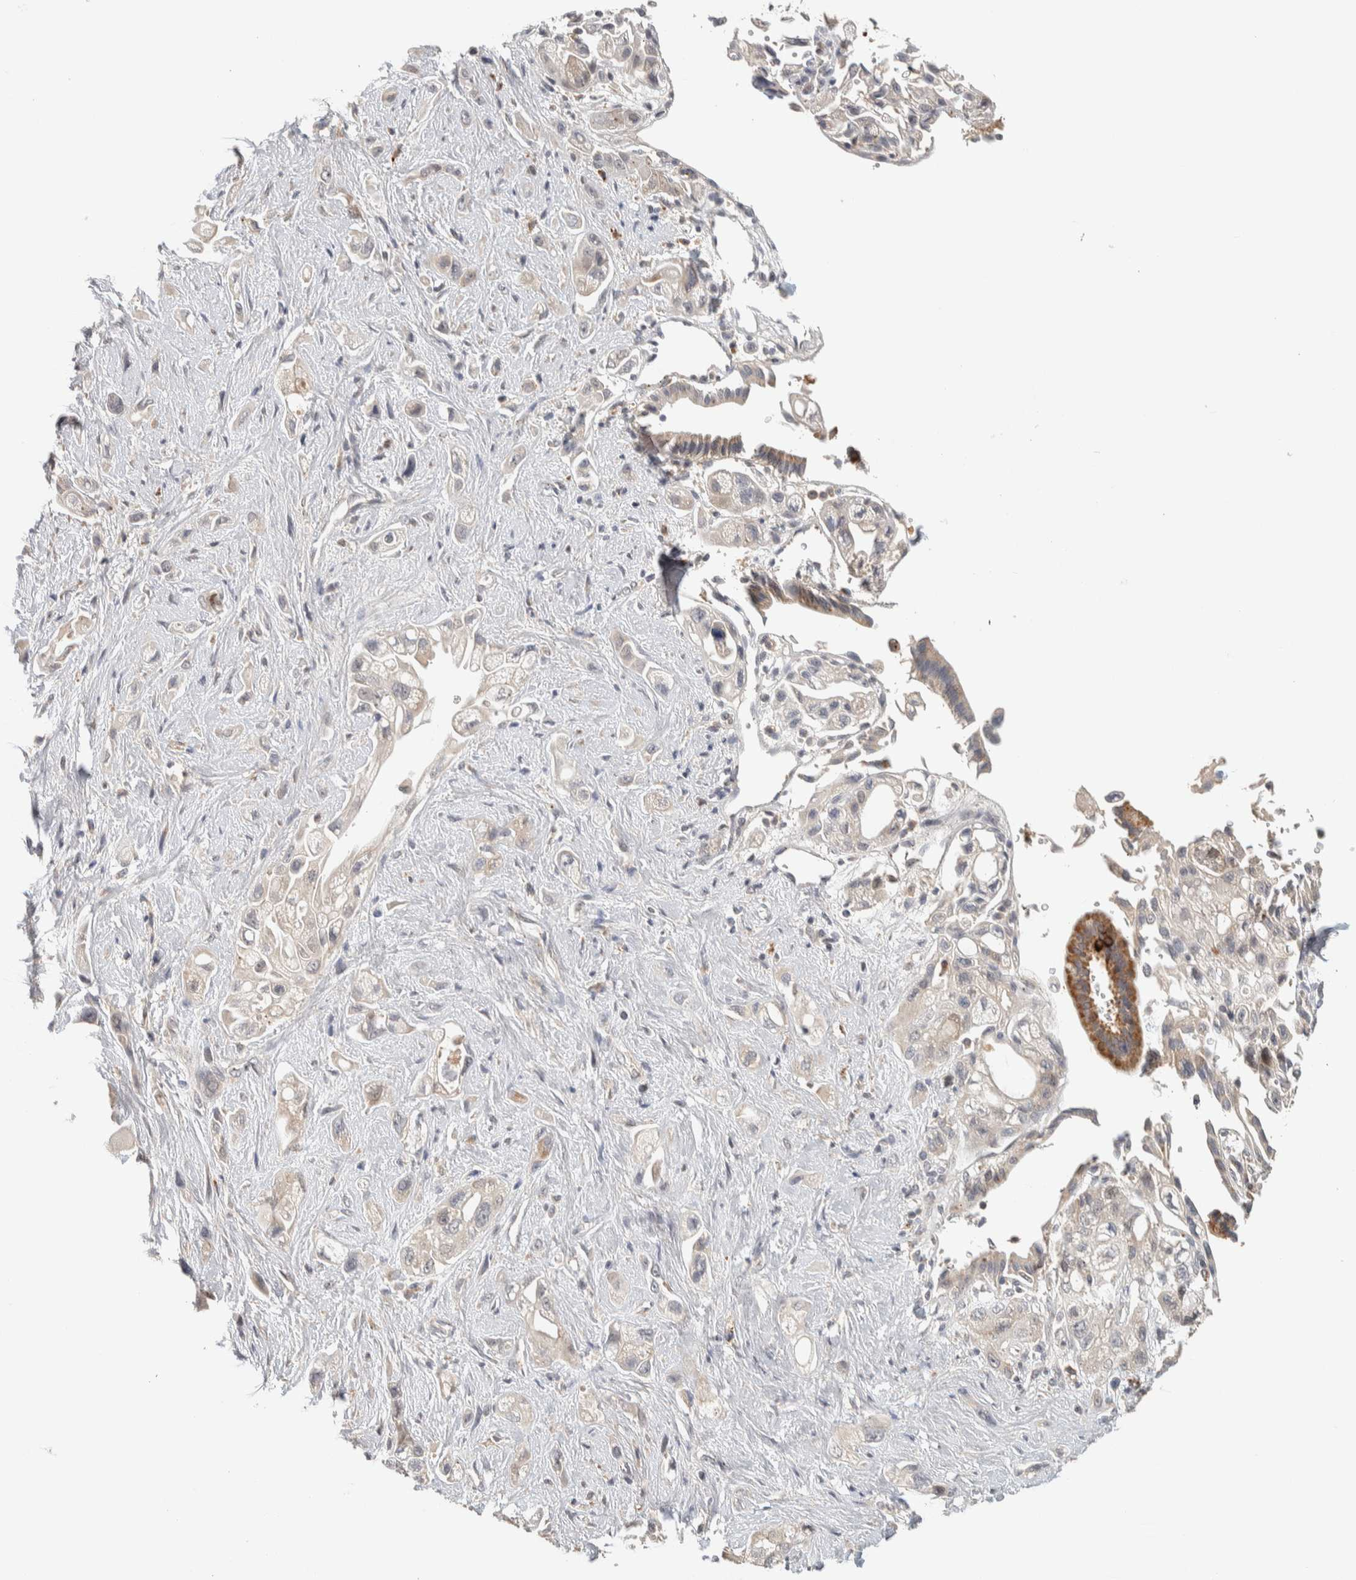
{"staining": {"intensity": "negative", "quantity": "none", "location": "none"}, "tissue": "pancreatic cancer", "cell_type": "Tumor cells", "image_type": "cancer", "snomed": [{"axis": "morphology", "description": "Adenocarcinoma, NOS"}, {"axis": "topography", "description": "Pancreas"}], "caption": "Protein analysis of adenocarcinoma (pancreatic) displays no significant positivity in tumor cells. (Brightfield microscopy of DAB (3,3'-diaminobenzidine) immunohistochemistry (IHC) at high magnification).", "gene": "ITPA", "patient": {"sex": "female", "age": 66}}